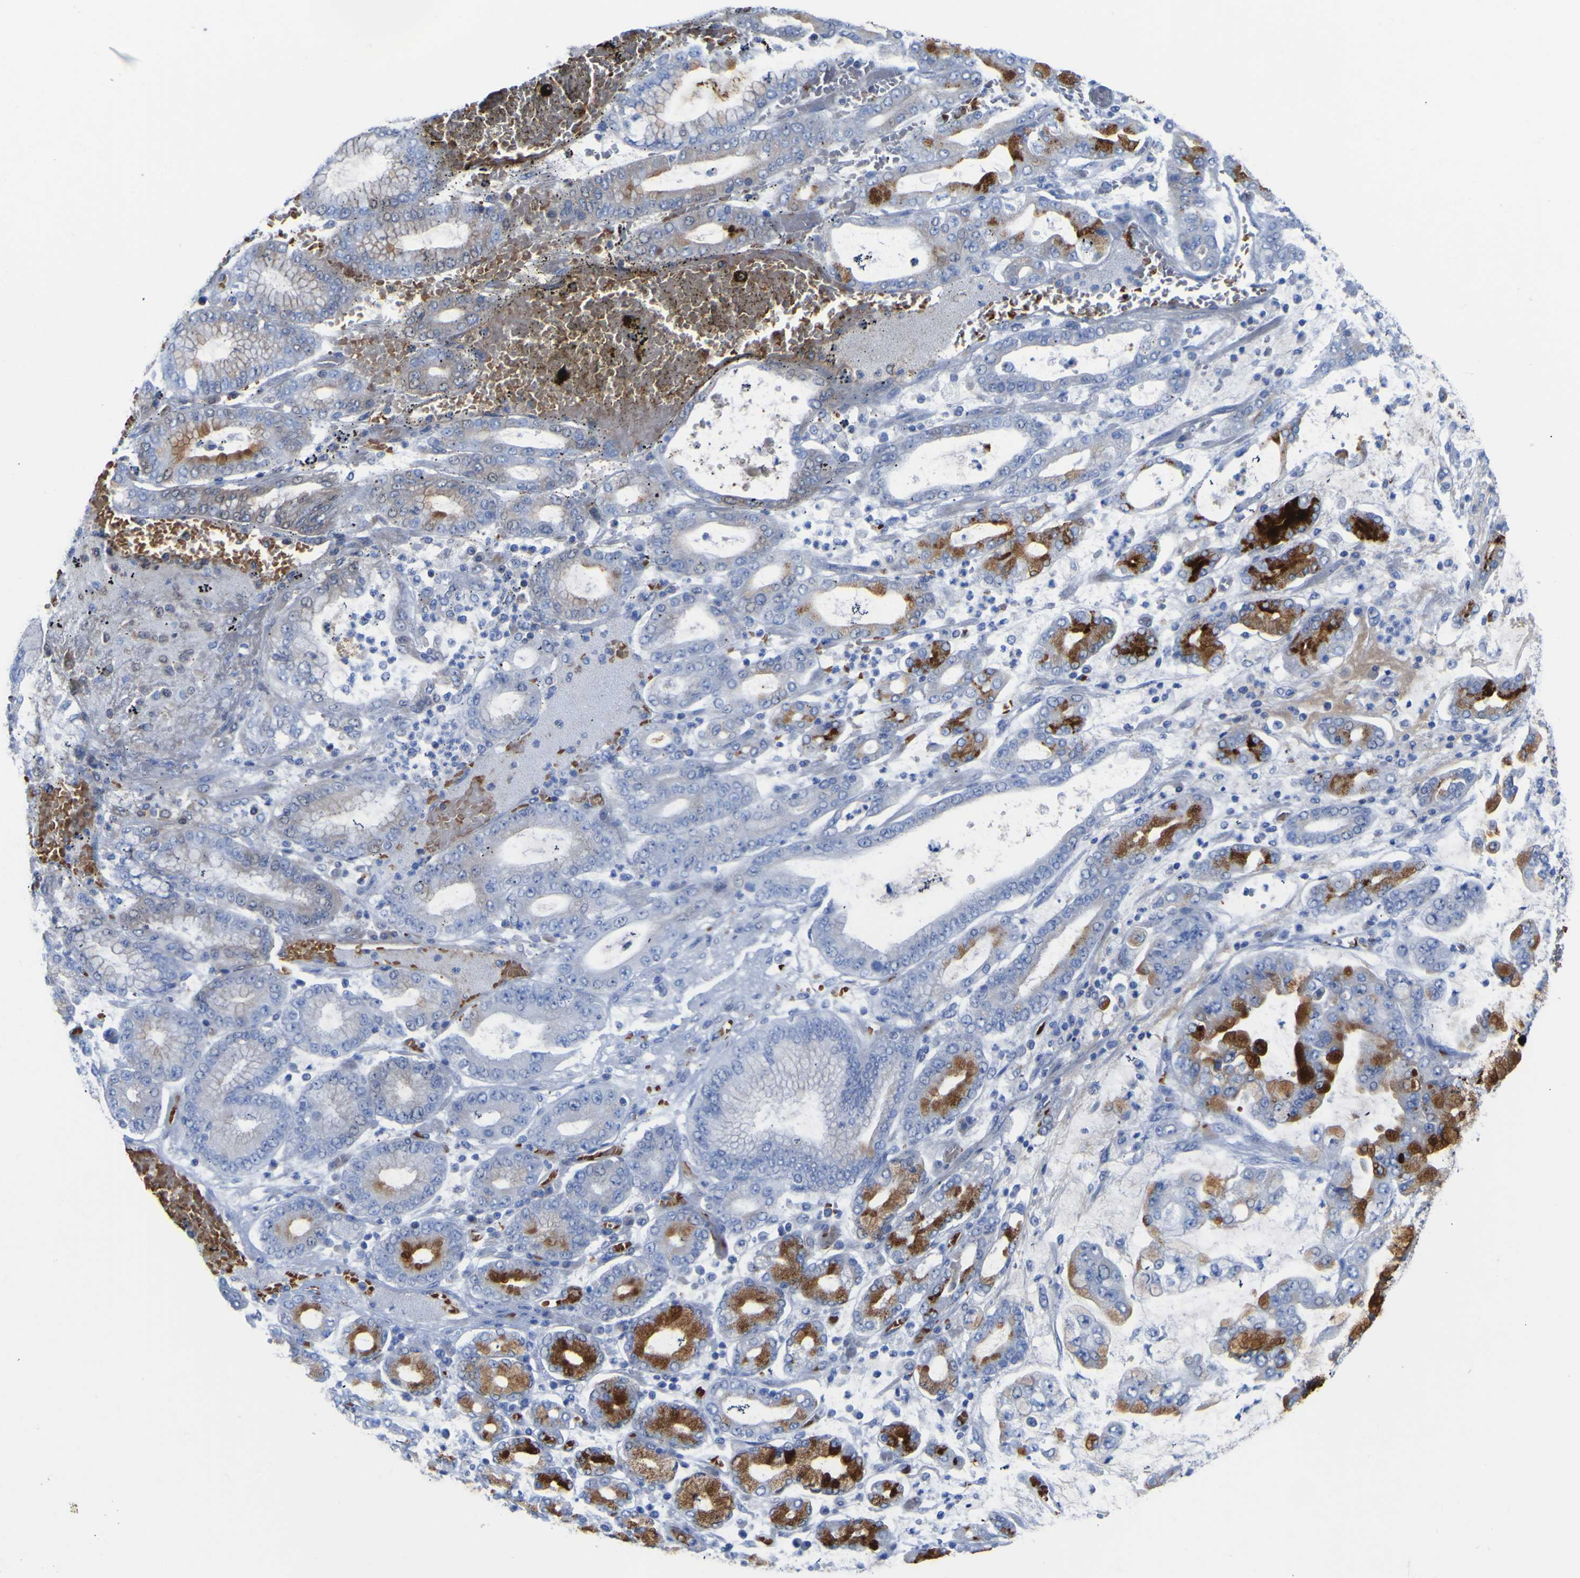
{"staining": {"intensity": "strong", "quantity": "25%-75%", "location": "cytoplasmic/membranous"}, "tissue": "stomach cancer", "cell_type": "Tumor cells", "image_type": "cancer", "snomed": [{"axis": "morphology", "description": "Normal tissue, NOS"}, {"axis": "morphology", "description": "Adenocarcinoma, NOS"}, {"axis": "topography", "description": "Stomach, upper"}, {"axis": "topography", "description": "Stomach"}], "caption": "Human stomach cancer stained for a protein (brown) exhibits strong cytoplasmic/membranous positive positivity in about 25%-75% of tumor cells.", "gene": "GCM1", "patient": {"sex": "male", "age": 76}}